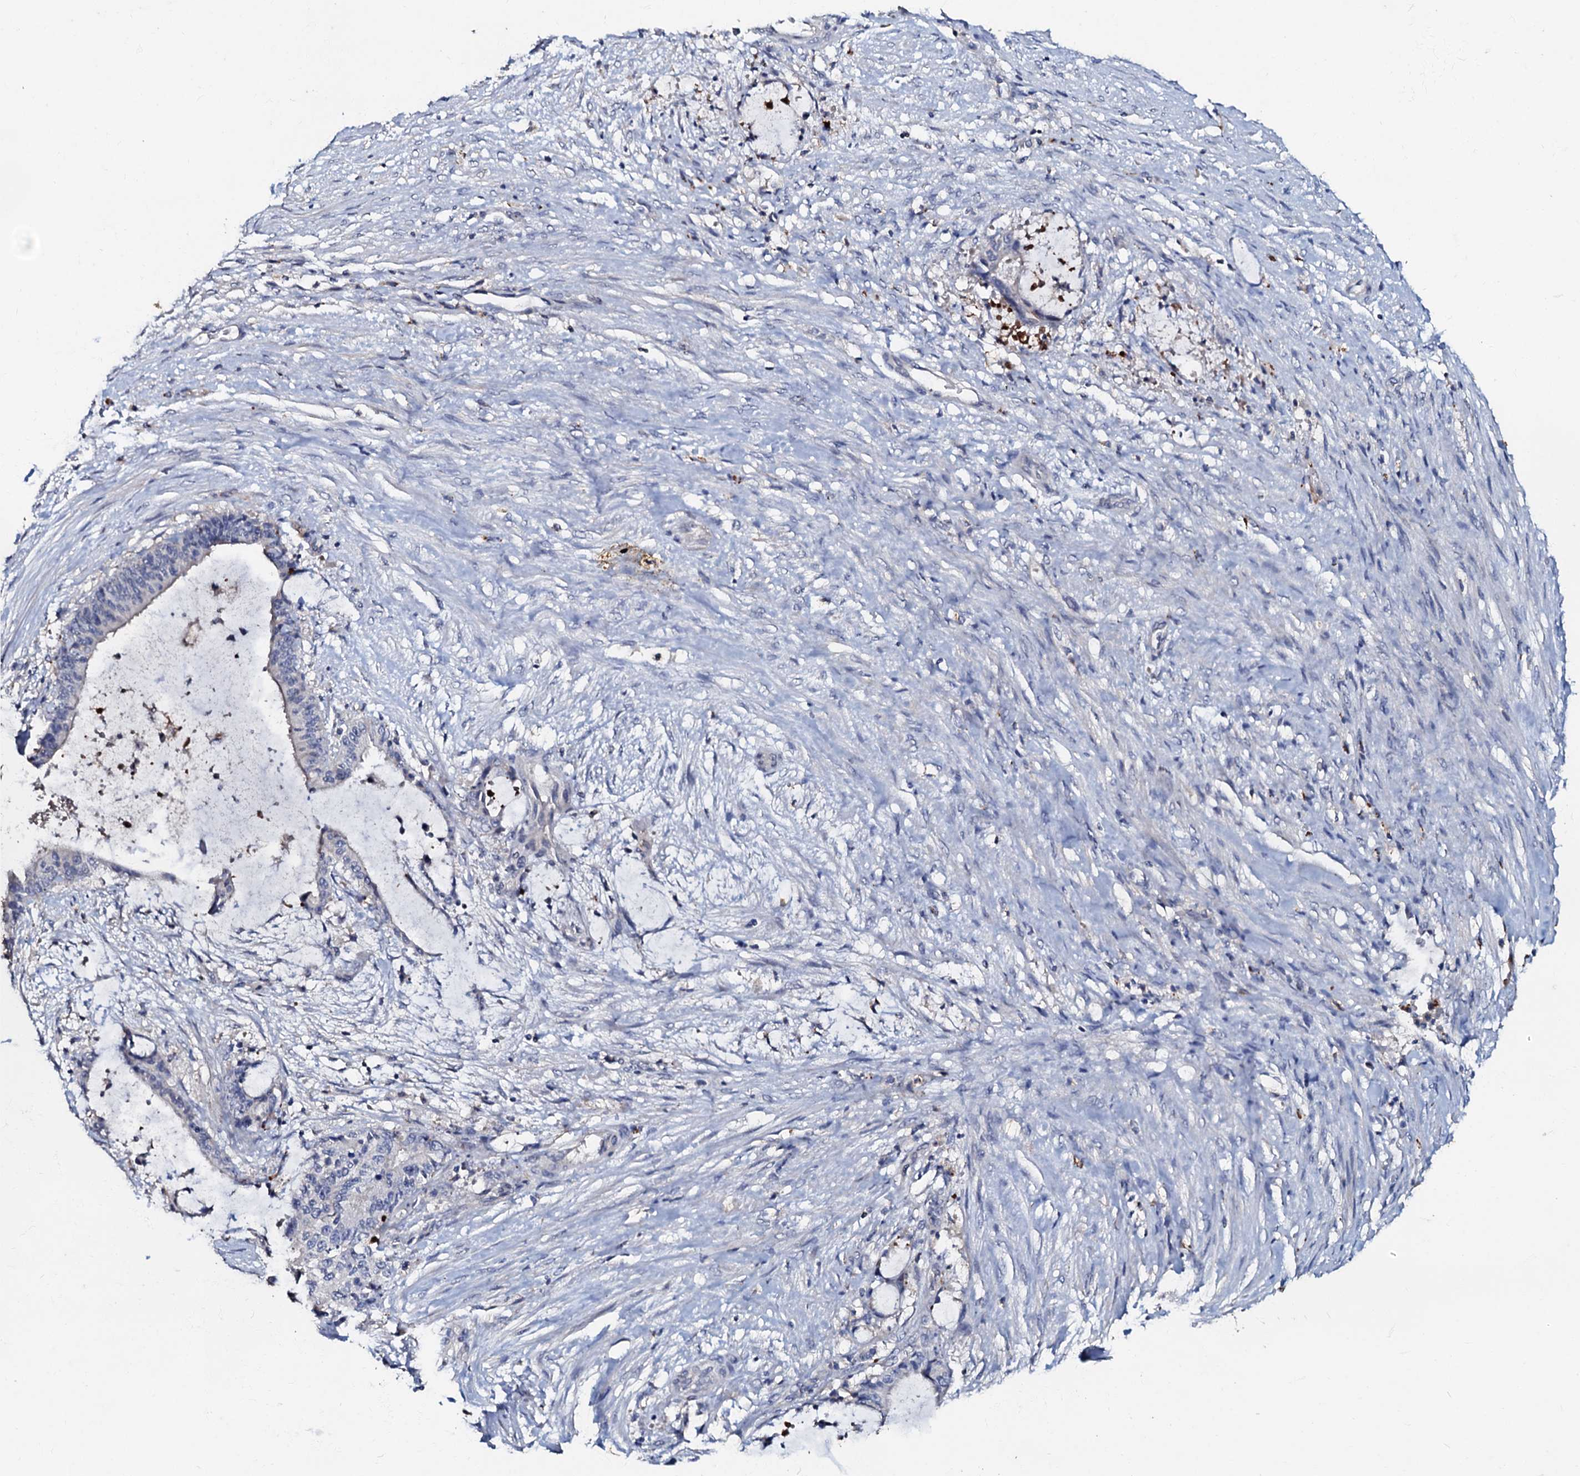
{"staining": {"intensity": "negative", "quantity": "none", "location": "none"}, "tissue": "liver cancer", "cell_type": "Tumor cells", "image_type": "cancer", "snomed": [{"axis": "morphology", "description": "Normal tissue, NOS"}, {"axis": "morphology", "description": "Cholangiocarcinoma"}, {"axis": "topography", "description": "Liver"}, {"axis": "topography", "description": "Peripheral nerve tissue"}], "caption": "An image of cholangiocarcinoma (liver) stained for a protein shows no brown staining in tumor cells.", "gene": "MANSC4", "patient": {"sex": "female", "age": 73}}